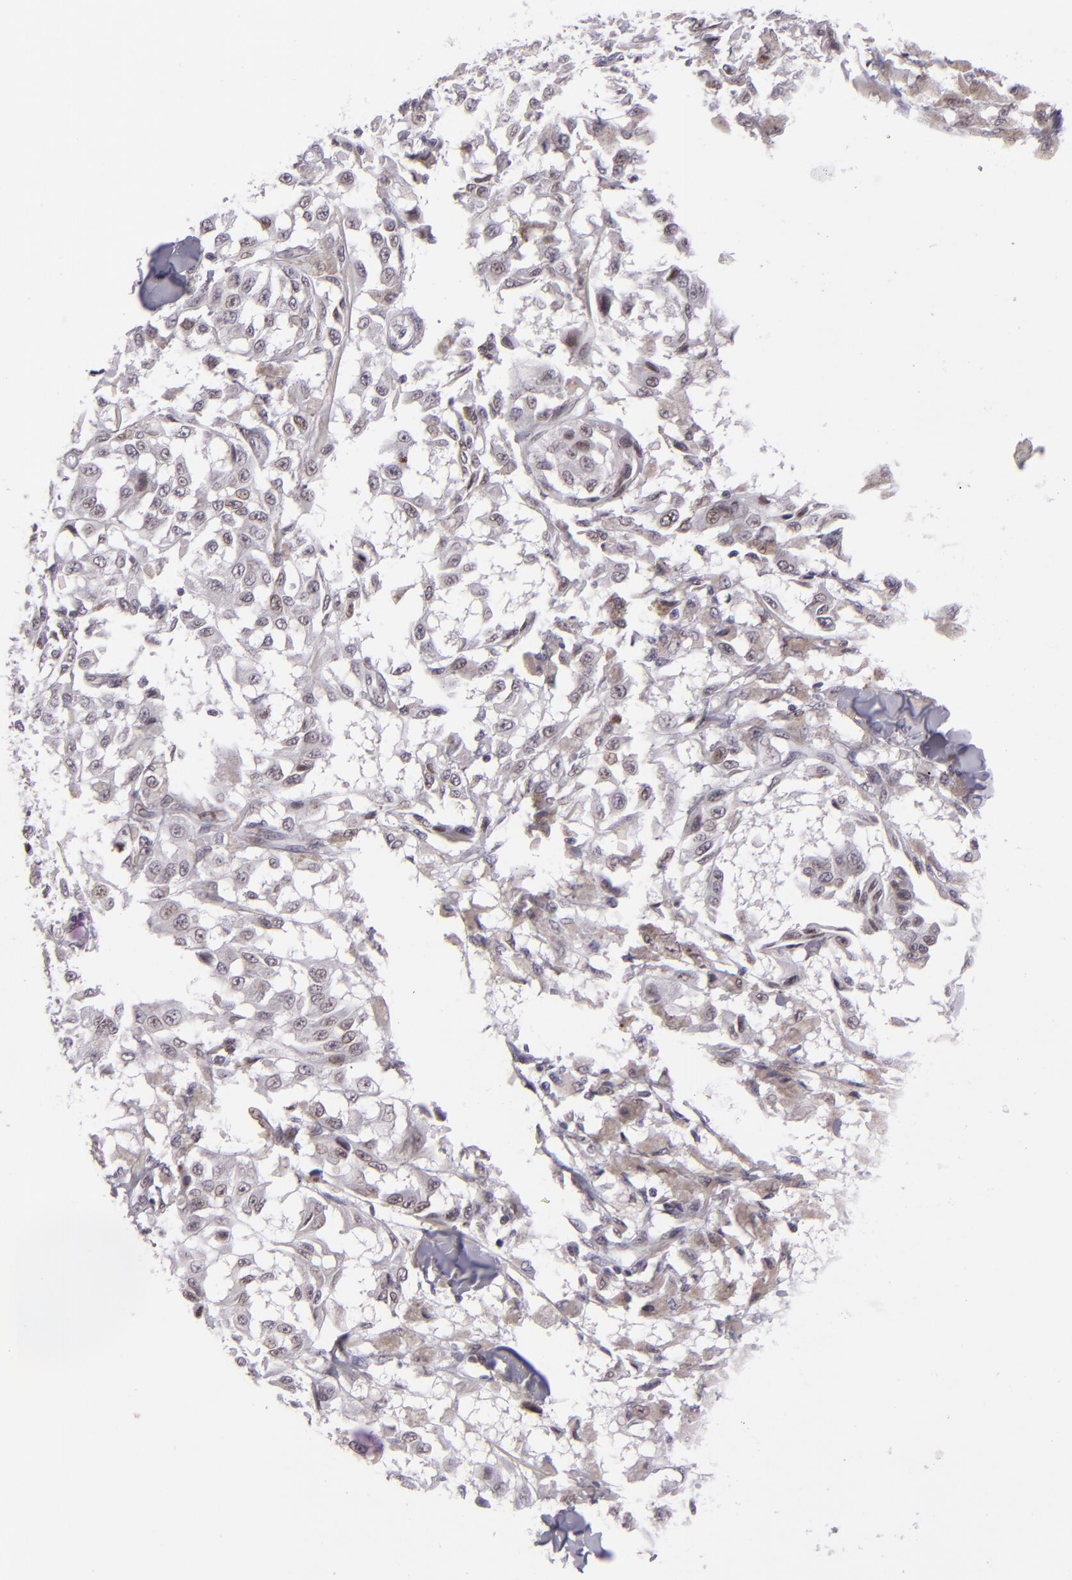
{"staining": {"intensity": "weak", "quantity": "25%-75%", "location": "nuclear"}, "tissue": "melanoma", "cell_type": "Tumor cells", "image_type": "cancer", "snomed": [{"axis": "morphology", "description": "Malignant melanoma, NOS"}, {"axis": "topography", "description": "Skin"}], "caption": "A brown stain highlights weak nuclear positivity of a protein in human malignant melanoma tumor cells. (Brightfield microscopy of DAB IHC at high magnification).", "gene": "EMD", "patient": {"sex": "female", "age": 64}}